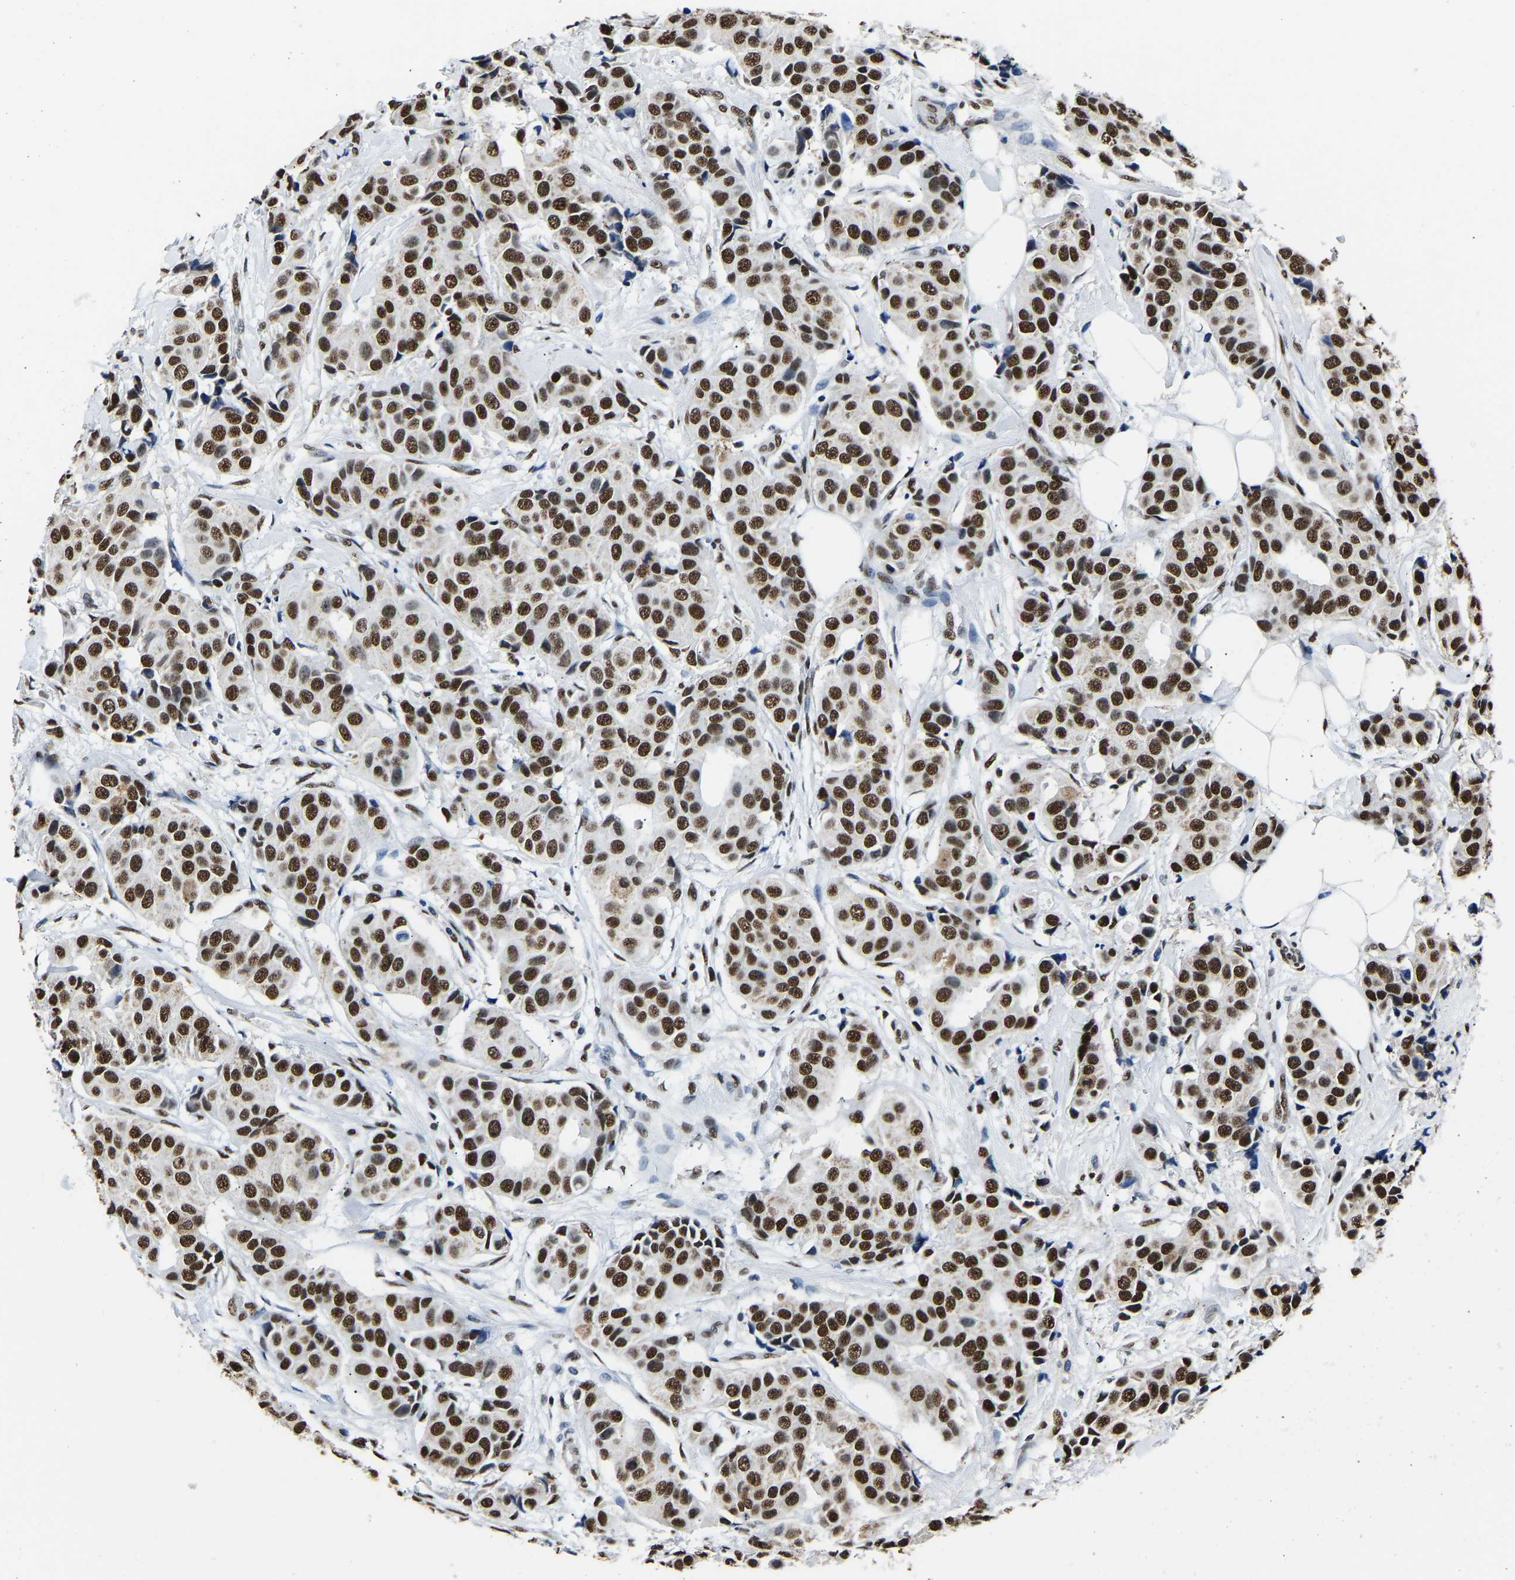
{"staining": {"intensity": "strong", "quantity": ">75%", "location": "nuclear"}, "tissue": "breast cancer", "cell_type": "Tumor cells", "image_type": "cancer", "snomed": [{"axis": "morphology", "description": "Normal tissue, NOS"}, {"axis": "morphology", "description": "Duct carcinoma"}, {"axis": "topography", "description": "Breast"}], "caption": "Breast cancer stained with a protein marker exhibits strong staining in tumor cells.", "gene": "SAFB", "patient": {"sex": "female", "age": 39}}